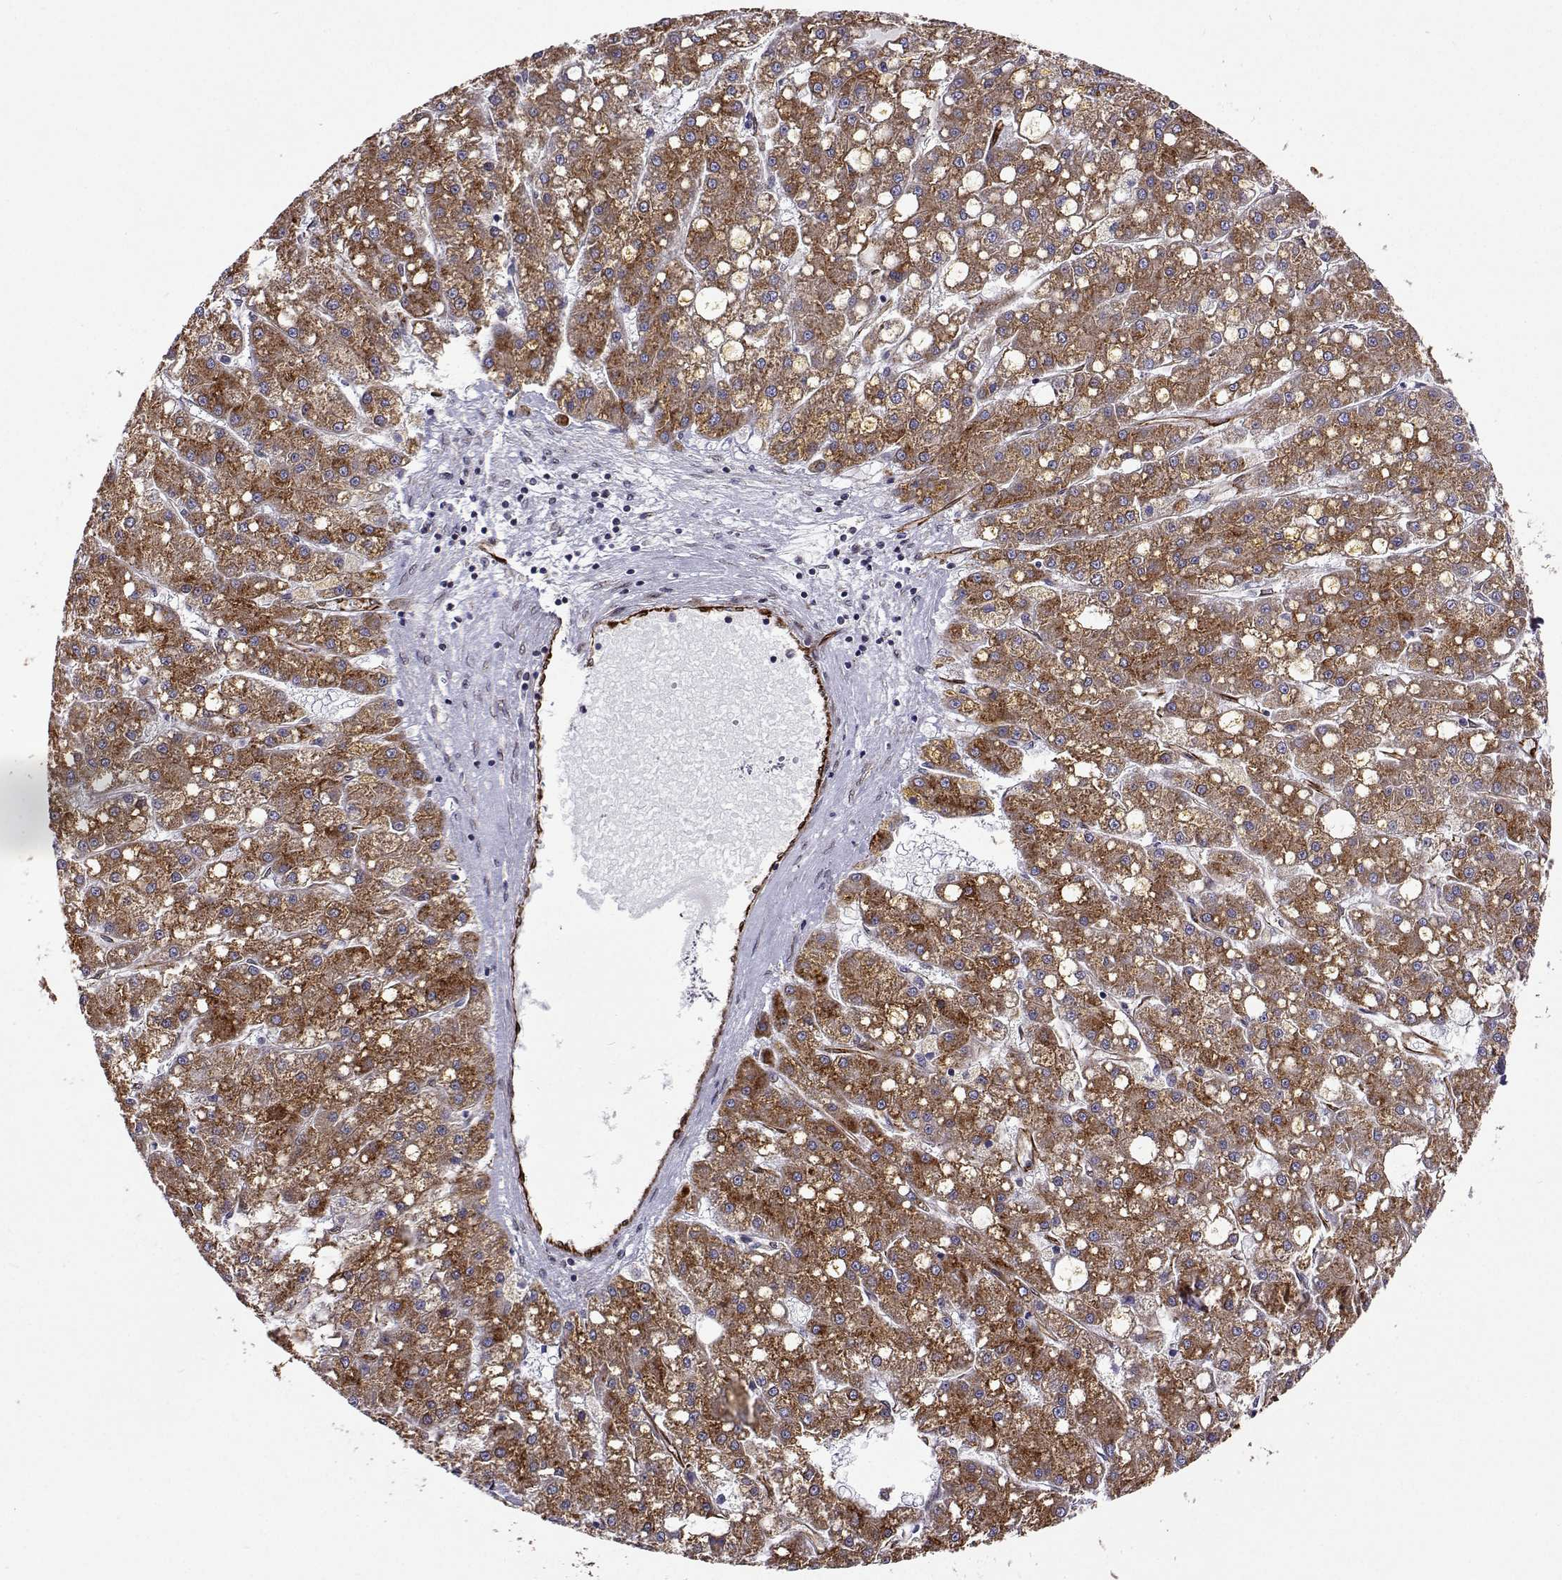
{"staining": {"intensity": "moderate", "quantity": ">75%", "location": "cytoplasmic/membranous"}, "tissue": "liver cancer", "cell_type": "Tumor cells", "image_type": "cancer", "snomed": [{"axis": "morphology", "description": "Carcinoma, Hepatocellular, NOS"}, {"axis": "topography", "description": "Liver"}], "caption": "Protein staining demonstrates moderate cytoplasmic/membranous staining in approximately >75% of tumor cells in liver hepatocellular carcinoma.", "gene": "PGRMC2", "patient": {"sex": "male", "age": 67}}